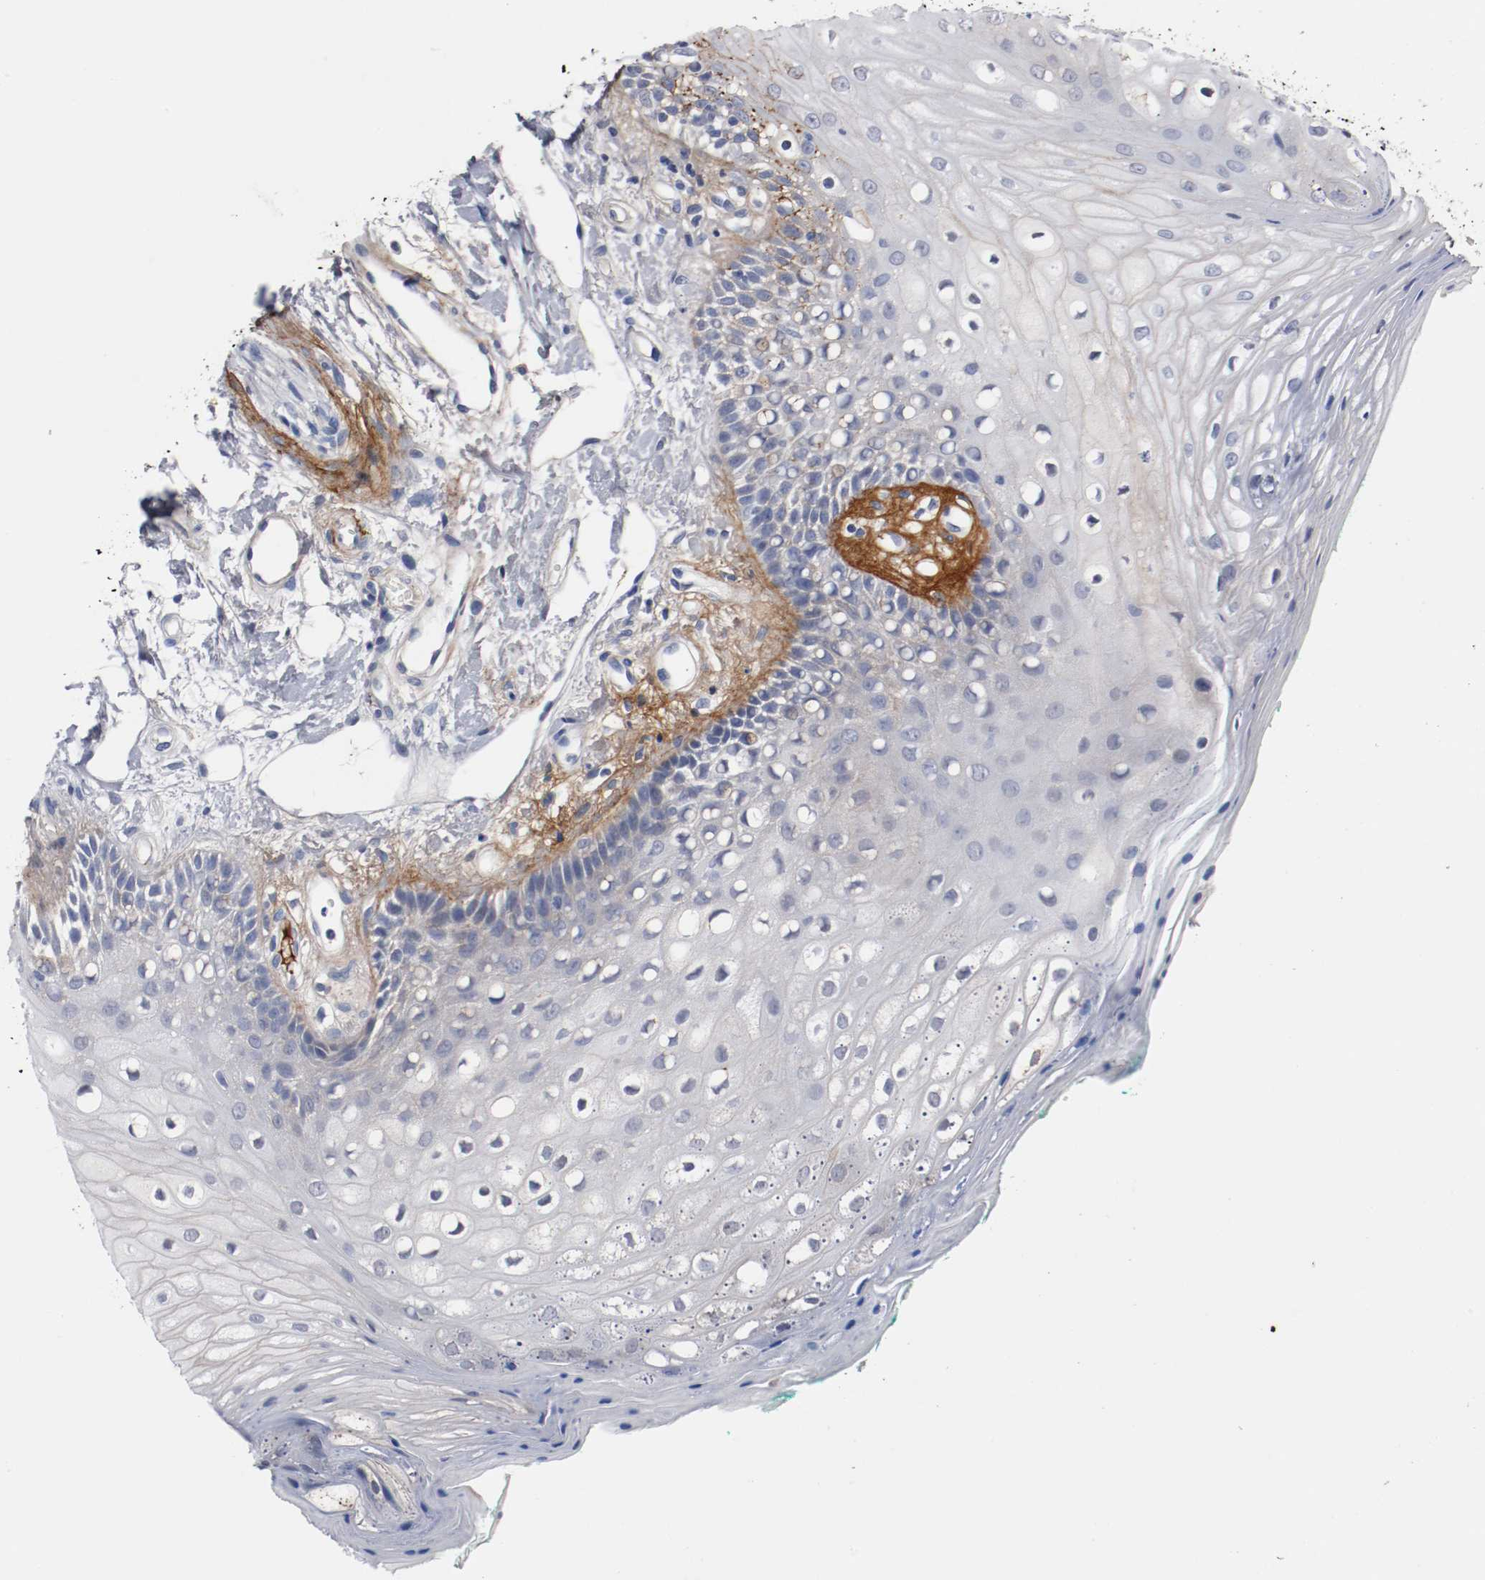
{"staining": {"intensity": "weak", "quantity": "<25%", "location": "cytoplasmic/membranous"}, "tissue": "oral mucosa", "cell_type": "Squamous epithelial cells", "image_type": "normal", "snomed": [{"axis": "morphology", "description": "Normal tissue, NOS"}, {"axis": "morphology", "description": "Squamous cell carcinoma, NOS"}, {"axis": "topography", "description": "Skeletal muscle"}, {"axis": "topography", "description": "Oral tissue"}, {"axis": "topography", "description": "Head-Neck"}], "caption": "High power microscopy histopathology image of an IHC image of normal oral mucosa, revealing no significant expression in squamous epithelial cells.", "gene": "TNC", "patient": {"sex": "female", "age": 84}}